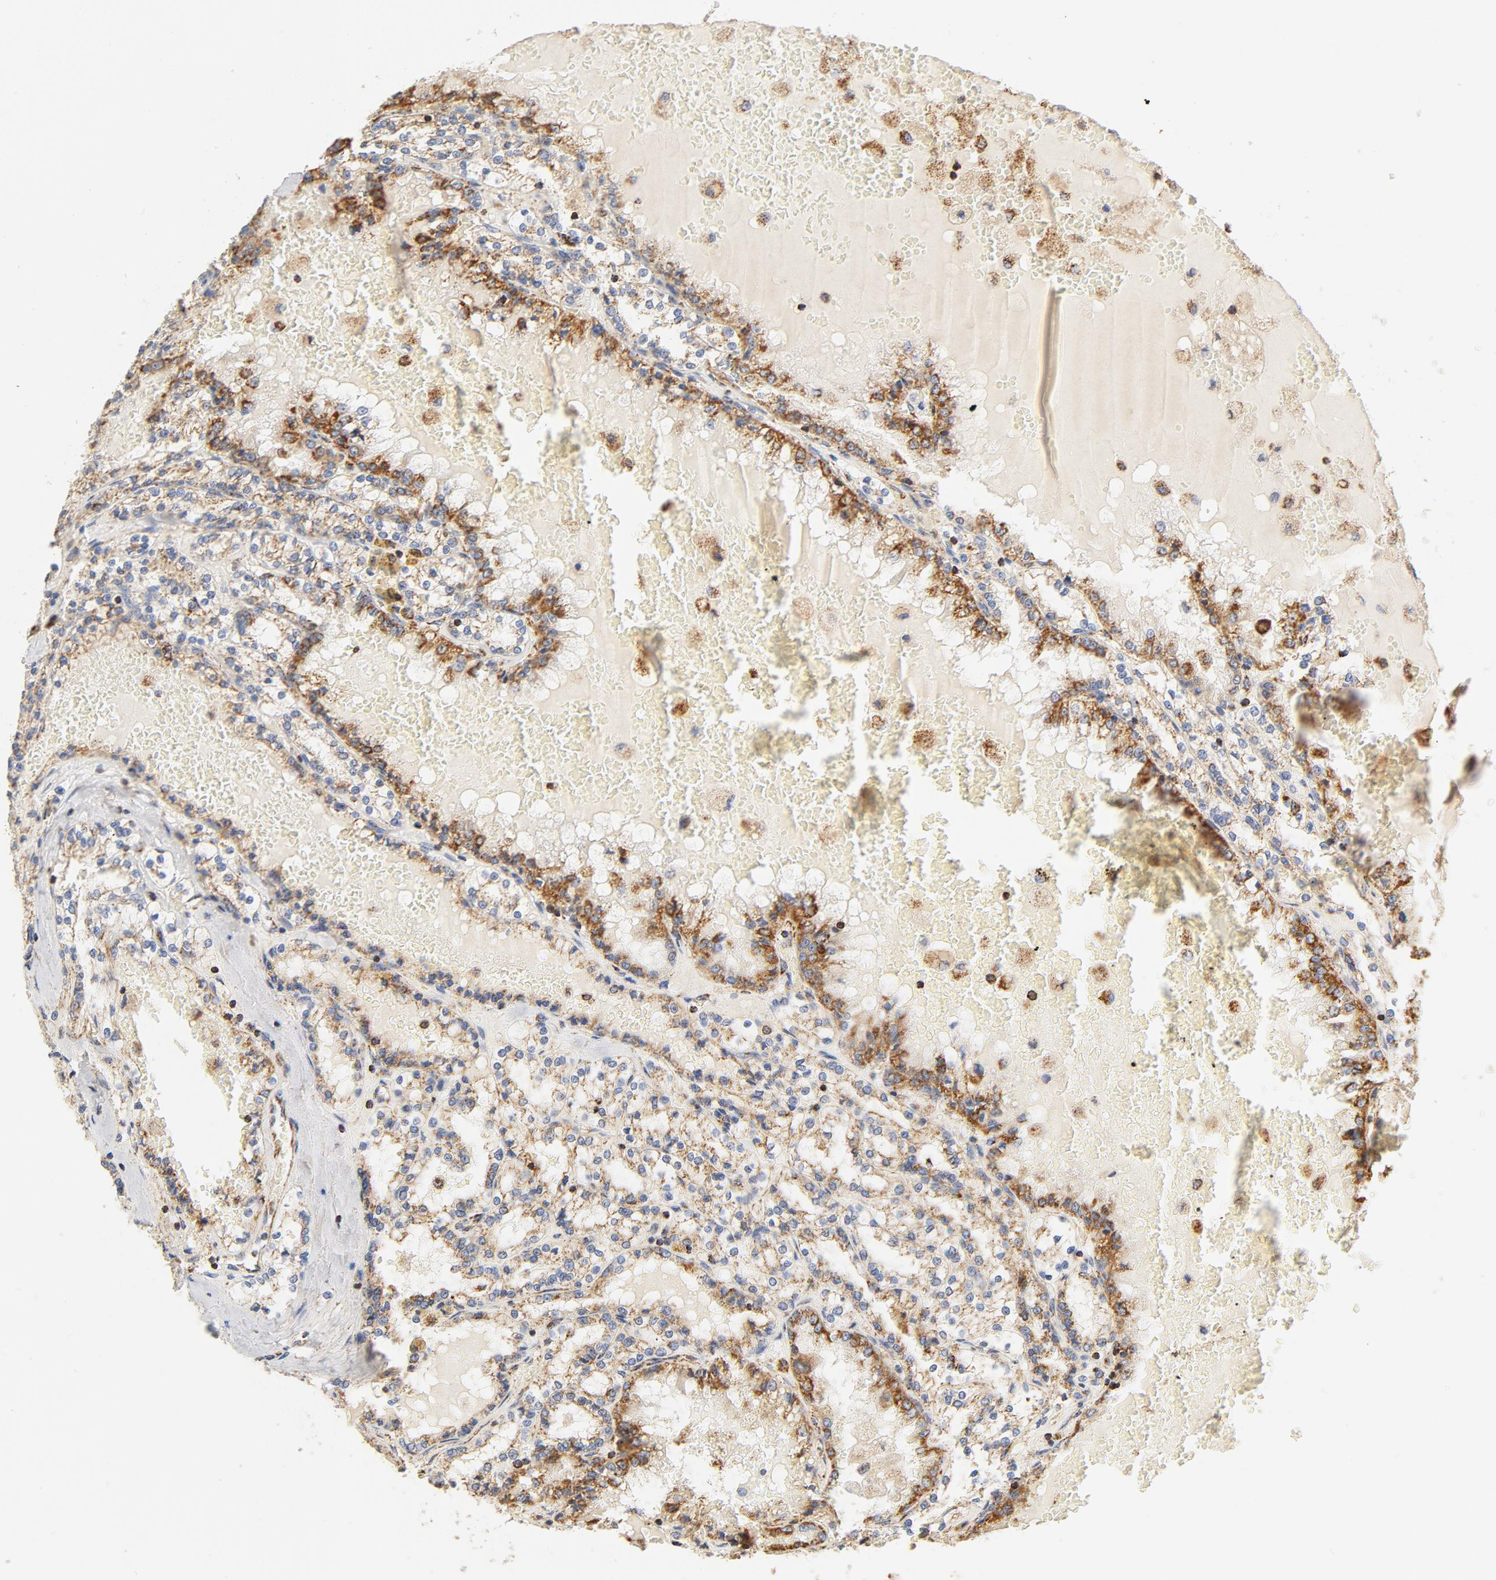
{"staining": {"intensity": "moderate", "quantity": ">75%", "location": "cytoplasmic/membranous"}, "tissue": "renal cancer", "cell_type": "Tumor cells", "image_type": "cancer", "snomed": [{"axis": "morphology", "description": "Adenocarcinoma, NOS"}, {"axis": "topography", "description": "Kidney"}], "caption": "Immunohistochemical staining of adenocarcinoma (renal) shows medium levels of moderate cytoplasmic/membranous expression in about >75% of tumor cells. Ihc stains the protein of interest in brown and the nuclei are stained blue.", "gene": "COX4I1", "patient": {"sex": "female", "age": 56}}